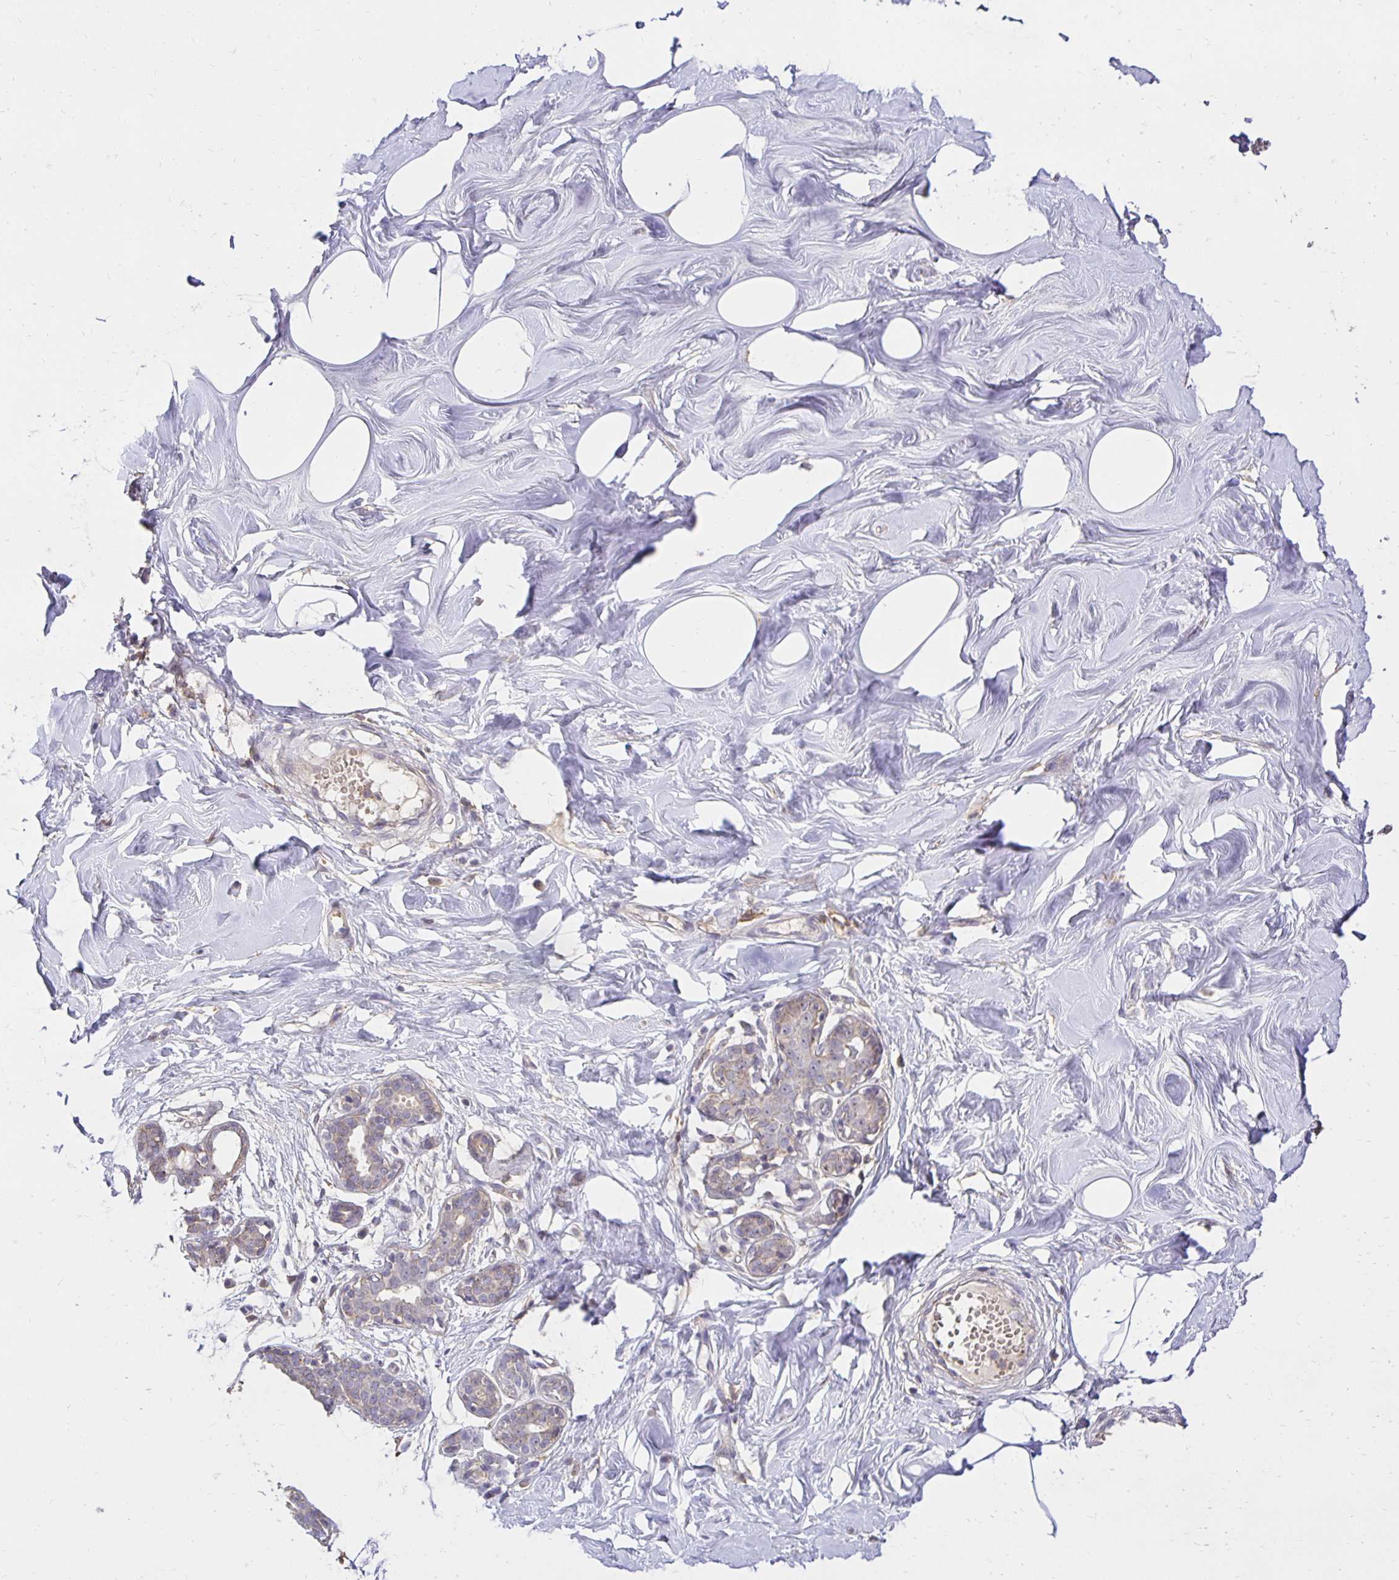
{"staining": {"intensity": "weak", "quantity": "25%-75%", "location": "cytoplasmic/membranous"}, "tissue": "breast", "cell_type": "Adipocytes", "image_type": "normal", "snomed": [{"axis": "morphology", "description": "Normal tissue, NOS"}, {"axis": "topography", "description": "Breast"}], "caption": "Benign breast shows weak cytoplasmic/membranous staining in approximately 25%-75% of adipocytes, visualized by immunohistochemistry.", "gene": "PNPLA3", "patient": {"sex": "female", "age": 27}}